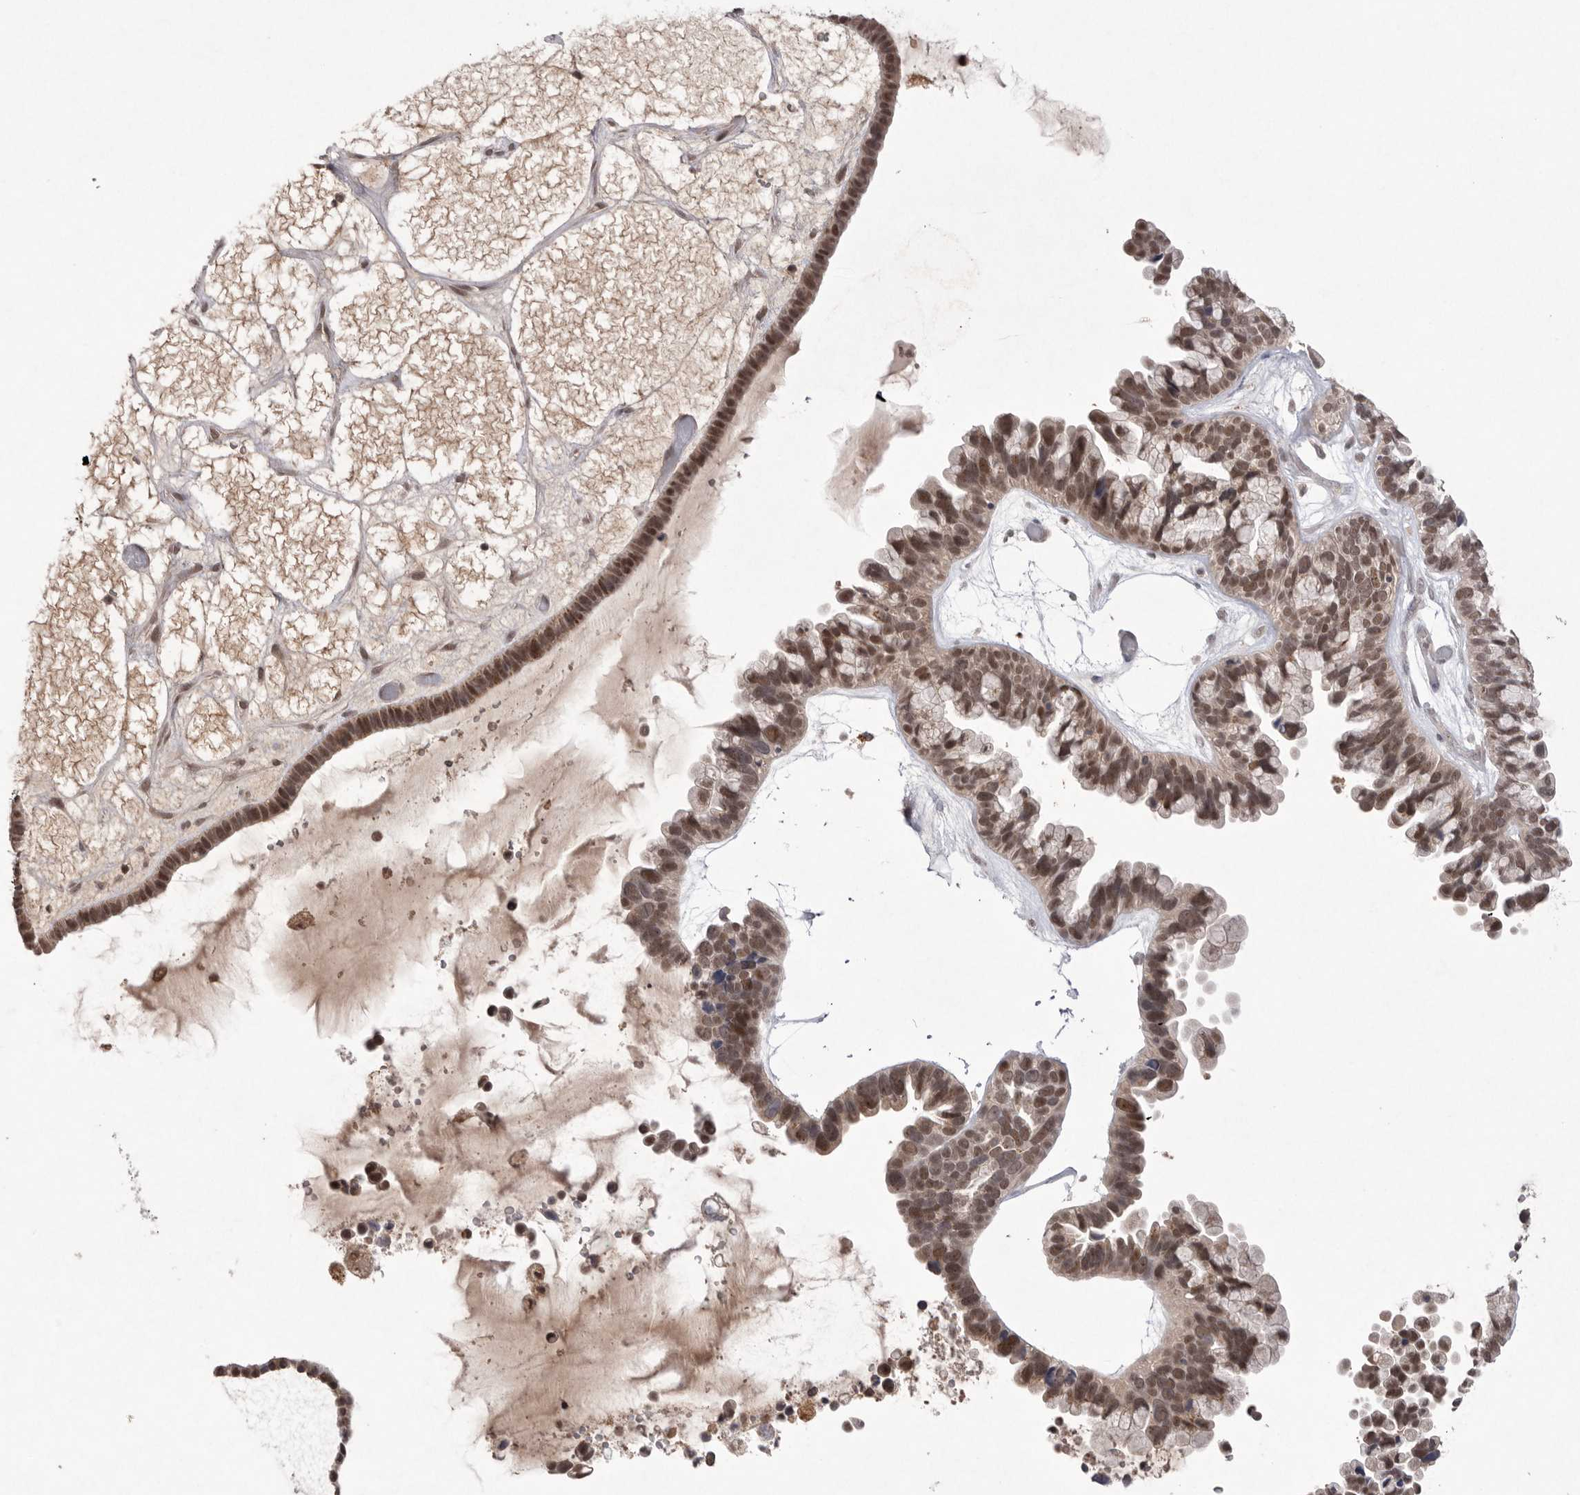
{"staining": {"intensity": "moderate", "quantity": ">75%", "location": "nuclear"}, "tissue": "ovarian cancer", "cell_type": "Tumor cells", "image_type": "cancer", "snomed": [{"axis": "morphology", "description": "Cystadenocarcinoma, serous, NOS"}, {"axis": "topography", "description": "Ovary"}], "caption": "DAB immunohistochemical staining of serous cystadenocarcinoma (ovarian) reveals moderate nuclear protein positivity in approximately >75% of tumor cells. (IHC, brightfield microscopy, high magnification).", "gene": "HUS1", "patient": {"sex": "female", "age": 56}}